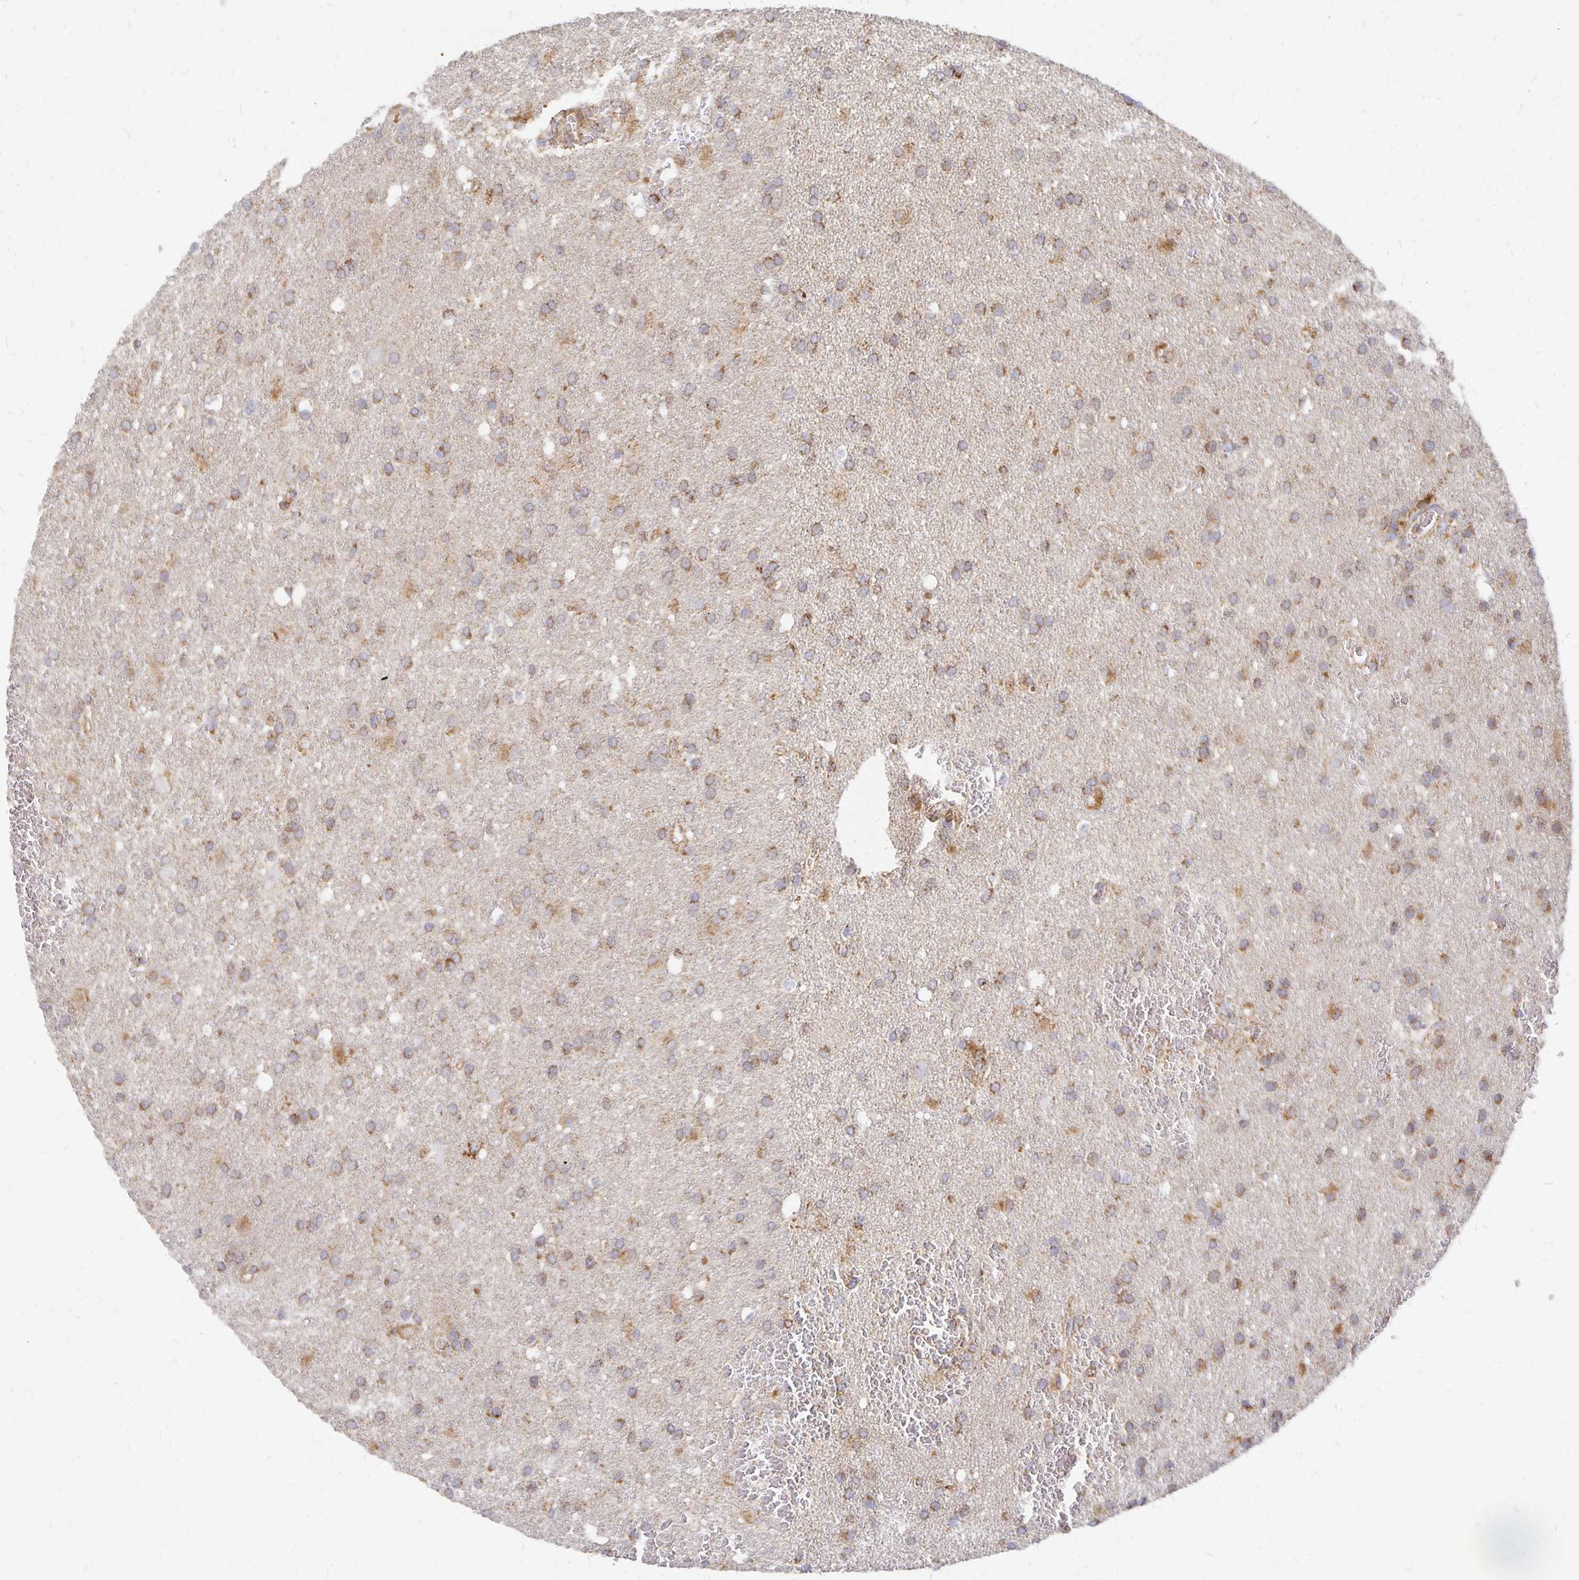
{"staining": {"intensity": "moderate", "quantity": "25%-75%", "location": "cytoplasmic/membranous"}, "tissue": "glioma", "cell_type": "Tumor cells", "image_type": "cancer", "snomed": [{"axis": "morphology", "description": "Glioma, malignant, Low grade"}, {"axis": "topography", "description": "Brain"}], "caption": "Glioma was stained to show a protein in brown. There is medium levels of moderate cytoplasmic/membranous staining in approximately 25%-75% of tumor cells.", "gene": "STOML2", "patient": {"sex": "male", "age": 66}}